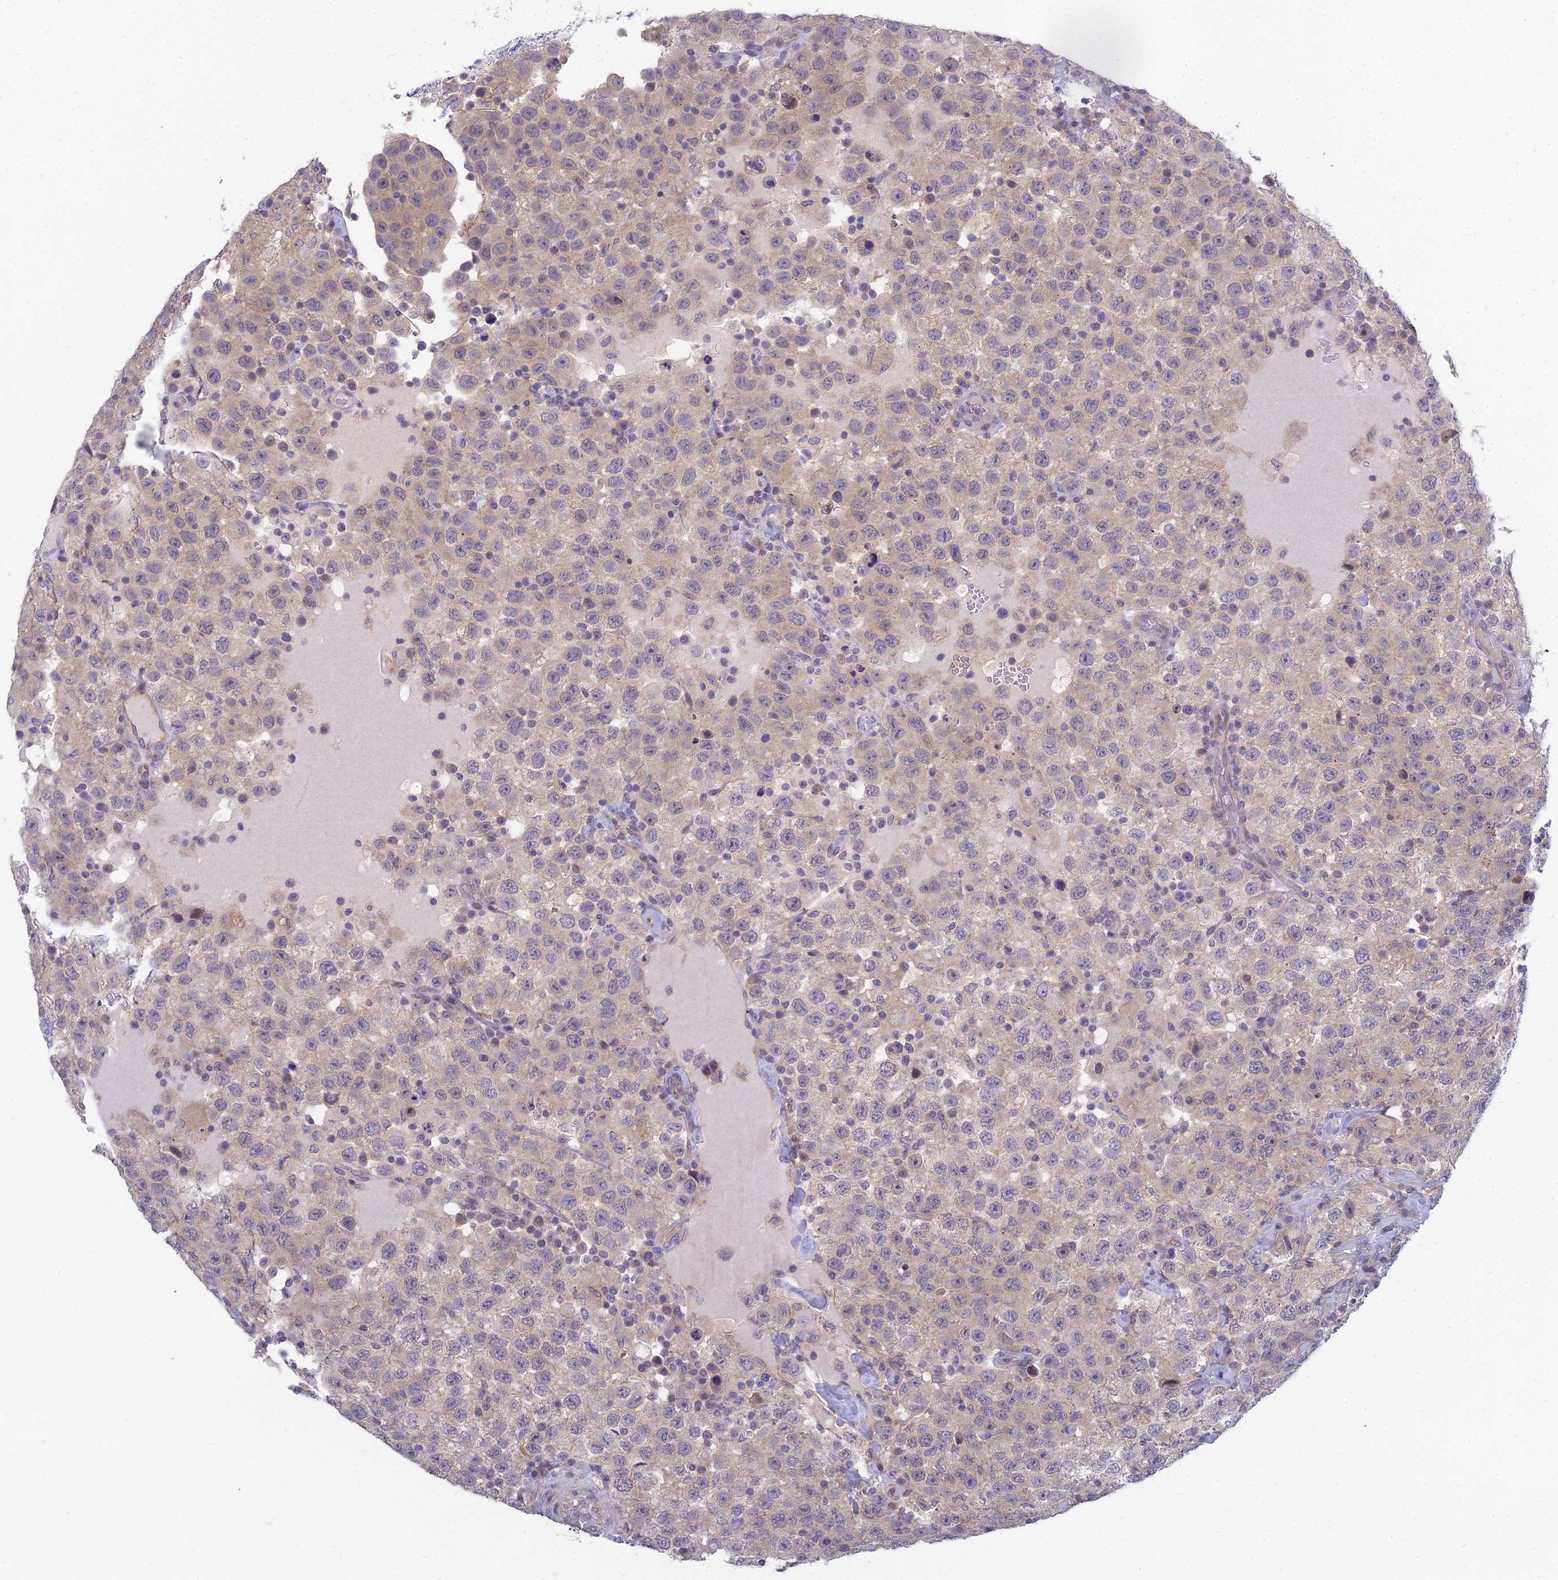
{"staining": {"intensity": "weak", "quantity": "<25%", "location": "cytoplasmic/membranous"}, "tissue": "testis cancer", "cell_type": "Tumor cells", "image_type": "cancer", "snomed": [{"axis": "morphology", "description": "Seminoma, NOS"}, {"axis": "topography", "description": "Testis"}], "caption": "Seminoma (testis) was stained to show a protein in brown. There is no significant positivity in tumor cells.", "gene": "METTL26", "patient": {"sex": "male", "age": 41}}